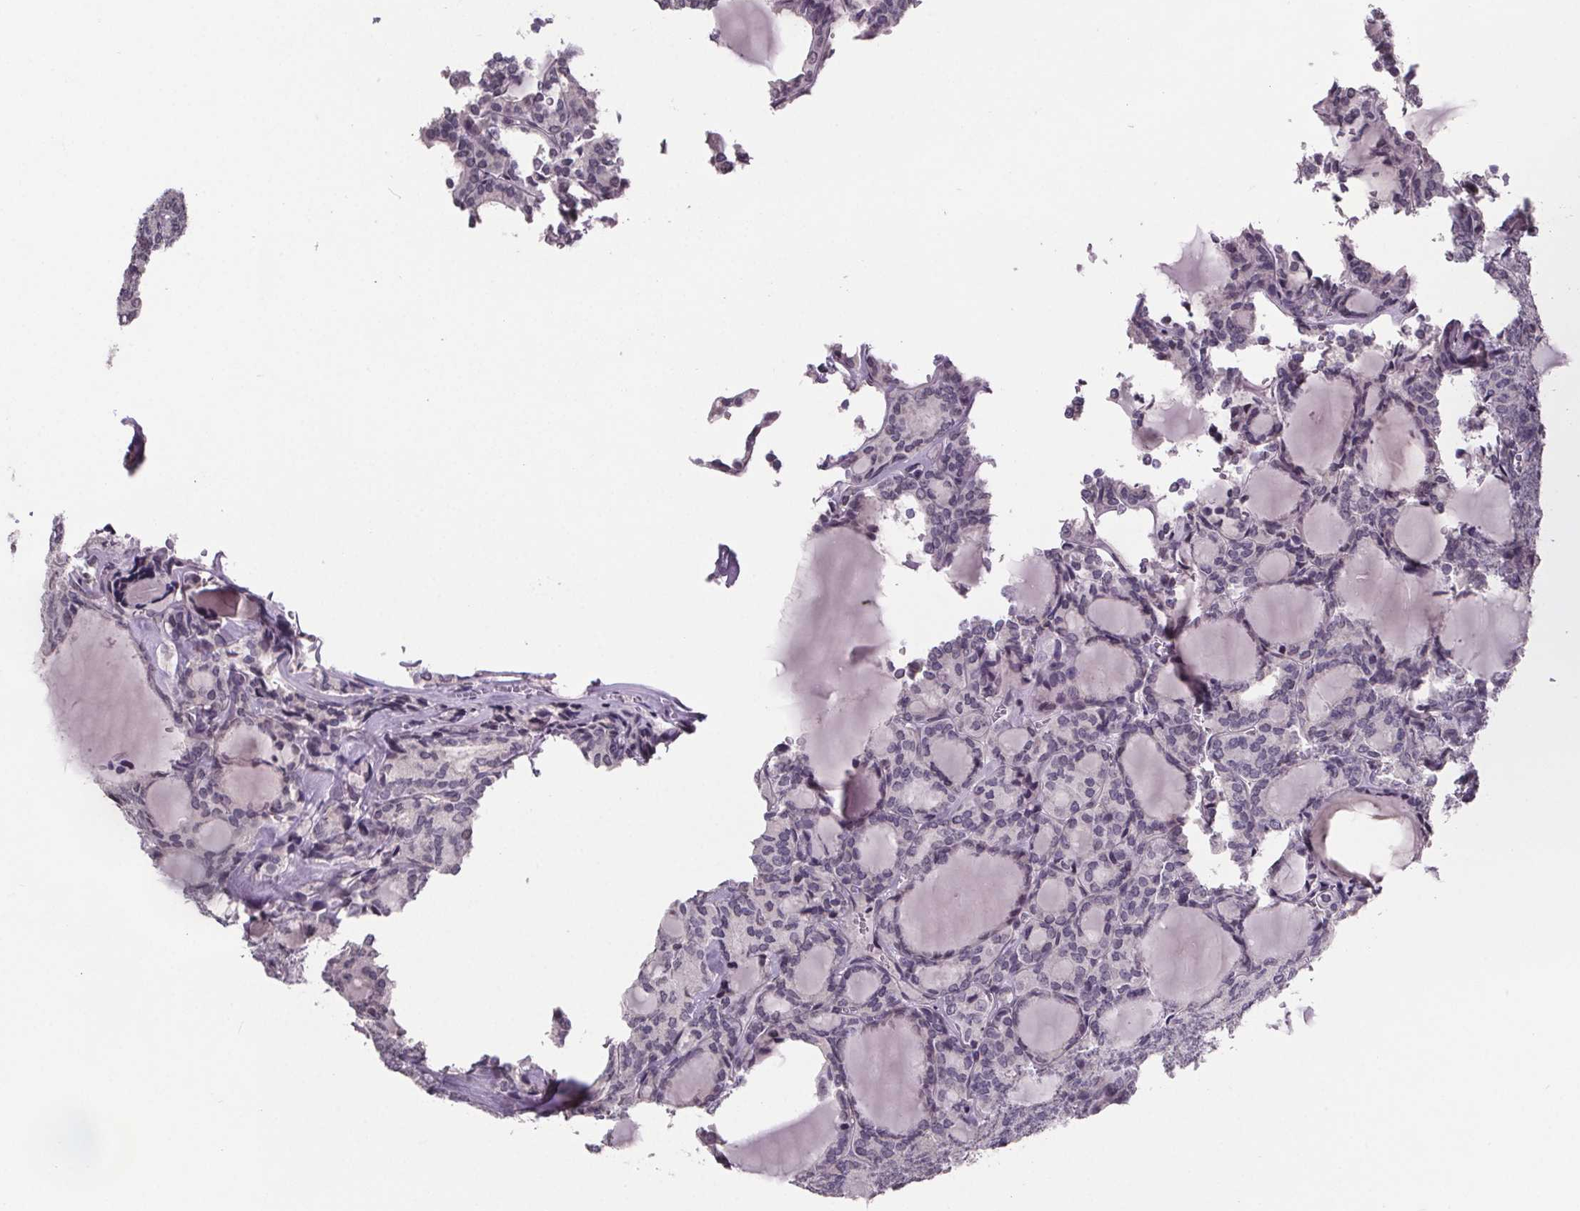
{"staining": {"intensity": "negative", "quantity": "none", "location": "none"}, "tissue": "thyroid cancer", "cell_type": "Tumor cells", "image_type": "cancer", "snomed": [{"axis": "morphology", "description": "Follicular adenoma carcinoma, NOS"}, {"axis": "topography", "description": "Thyroid gland"}], "caption": "This is an immunohistochemistry (IHC) photomicrograph of thyroid follicular adenoma carcinoma. There is no staining in tumor cells.", "gene": "NKX6-1", "patient": {"sex": "male", "age": 74}}